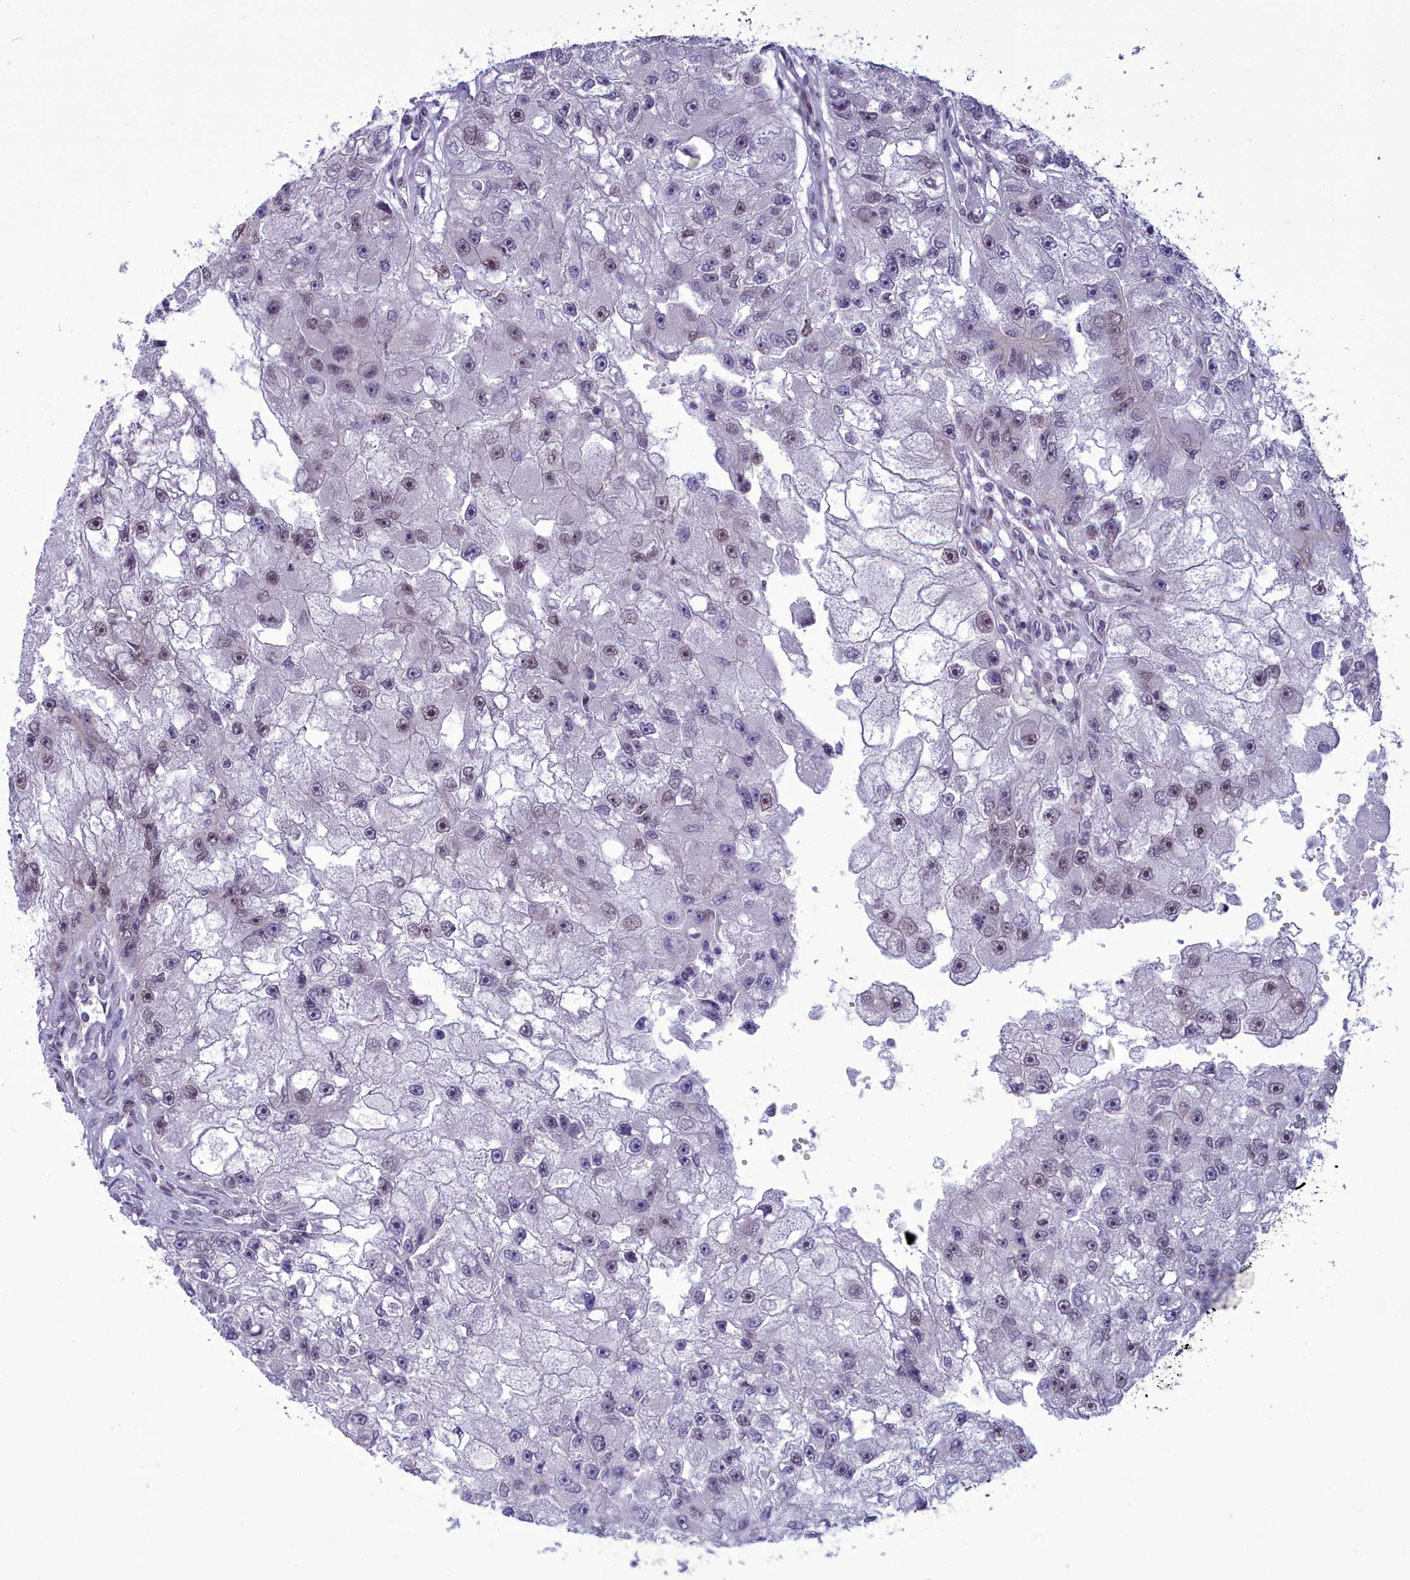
{"staining": {"intensity": "weak", "quantity": "25%-75%", "location": "nuclear"}, "tissue": "renal cancer", "cell_type": "Tumor cells", "image_type": "cancer", "snomed": [{"axis": "morphology", "description": "Adenocarcinoma, NOS"}, {"axis": "topography", "description": "Kidney"}], "caption": "Renal cancer (adenocarcinoma) stained with a brown dye exhibits weak nuclear positive staining in about 25%-75% of tumor cells.", "gene": "CEACAM19", "patient": {"sex": "male", "age": 63}}